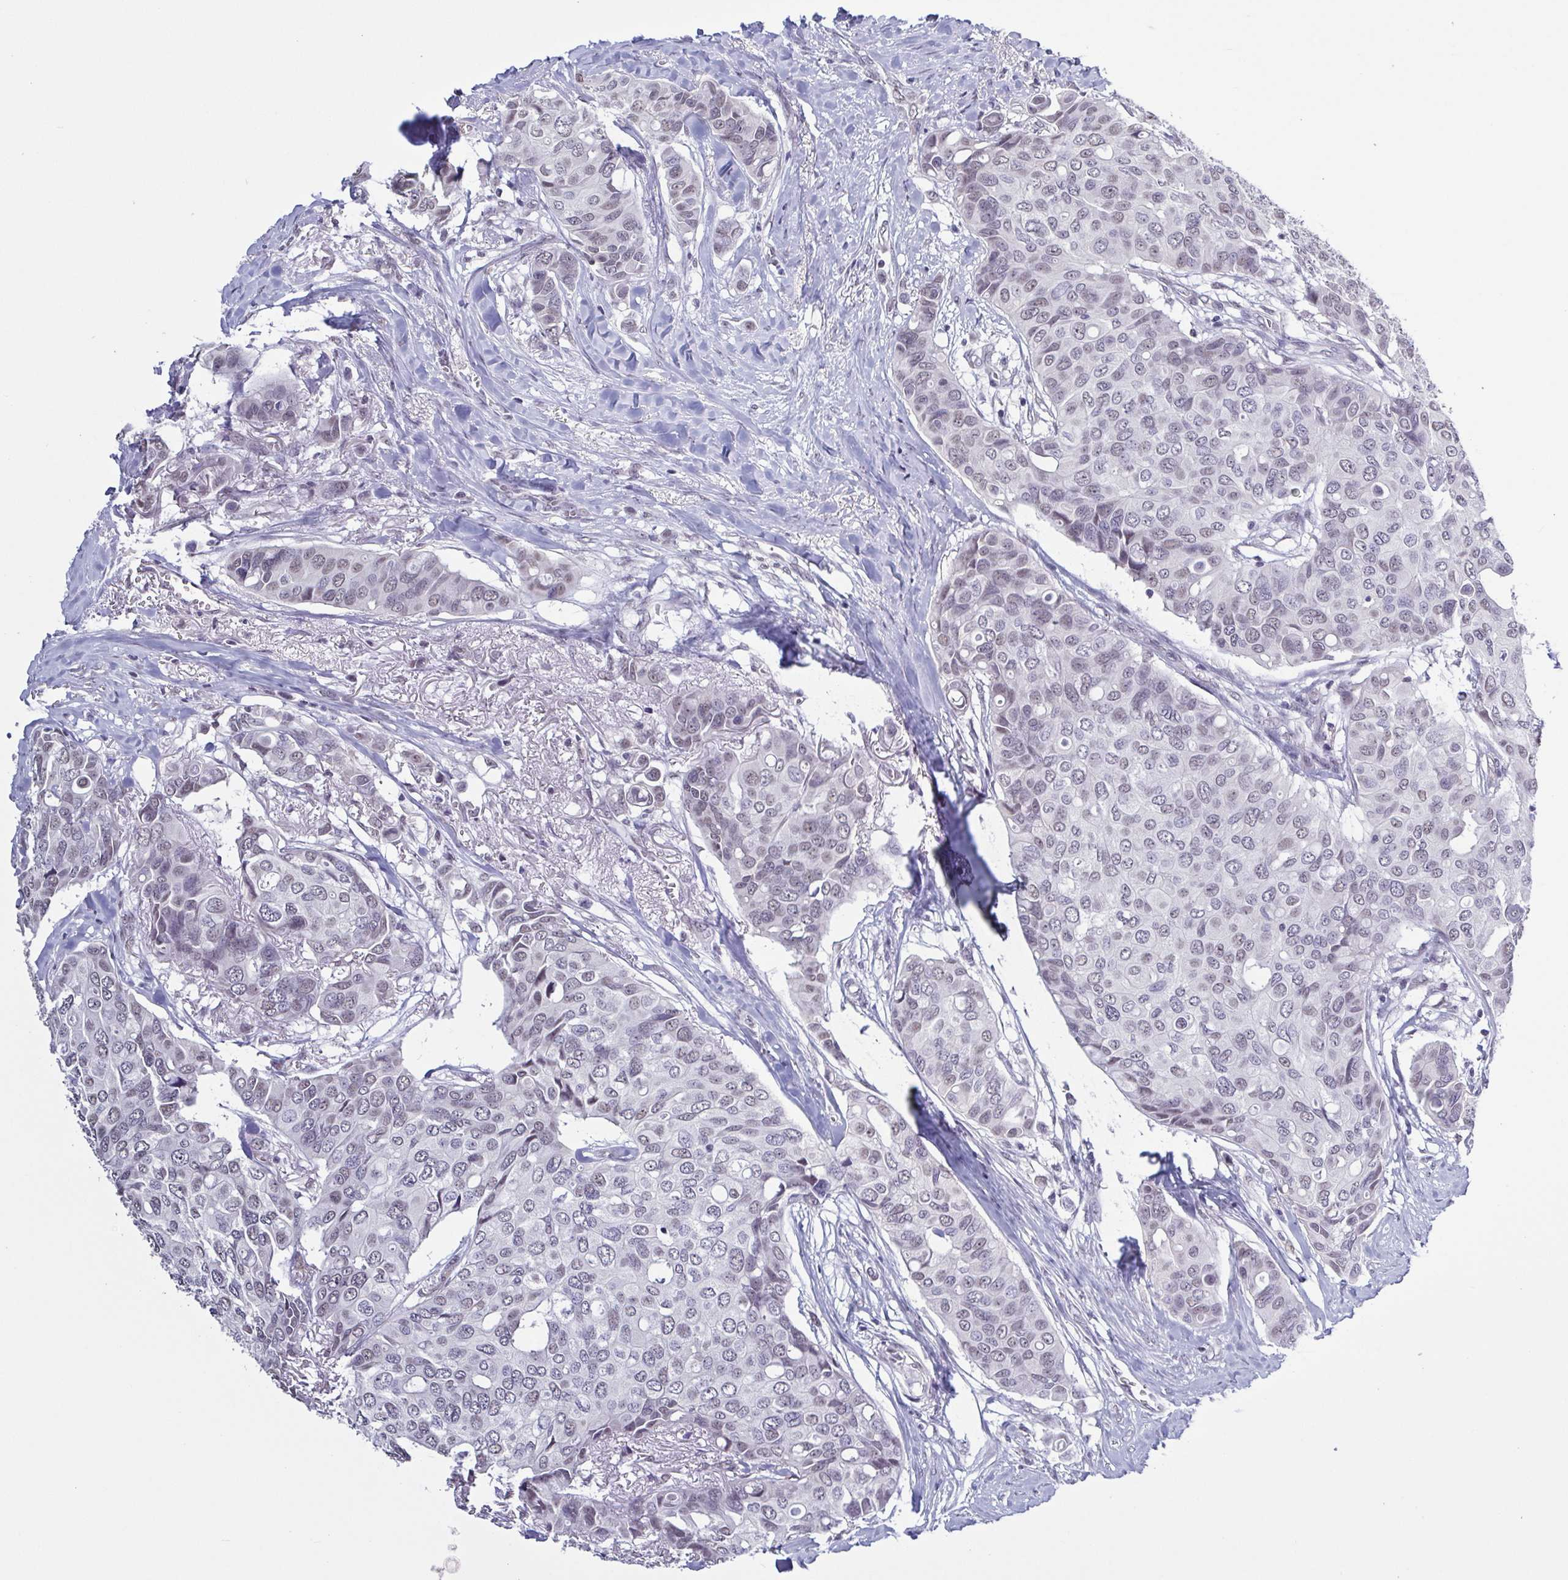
{"staining": {"intensity": "weak", "quantity": "<25%", "location": "nuclear"}, "tissue": "breast cancer", "cell_type": "Tumor cells", "image_type": "cancer", "snomed": [{"axis": "morphology", "description": "Duct carcinoma"}, {"axis": "topography", "description": "Breast"}], "caption": "High magnification brightfield microscopy of infiltrating ductal carcinoma (breast) stained with DAB (brown) and counterstained with hematoxylin (blue): tumor cells show no significant expression.", "gene": "TMEM92", "patient": {"sex": "female", "age": 54}}